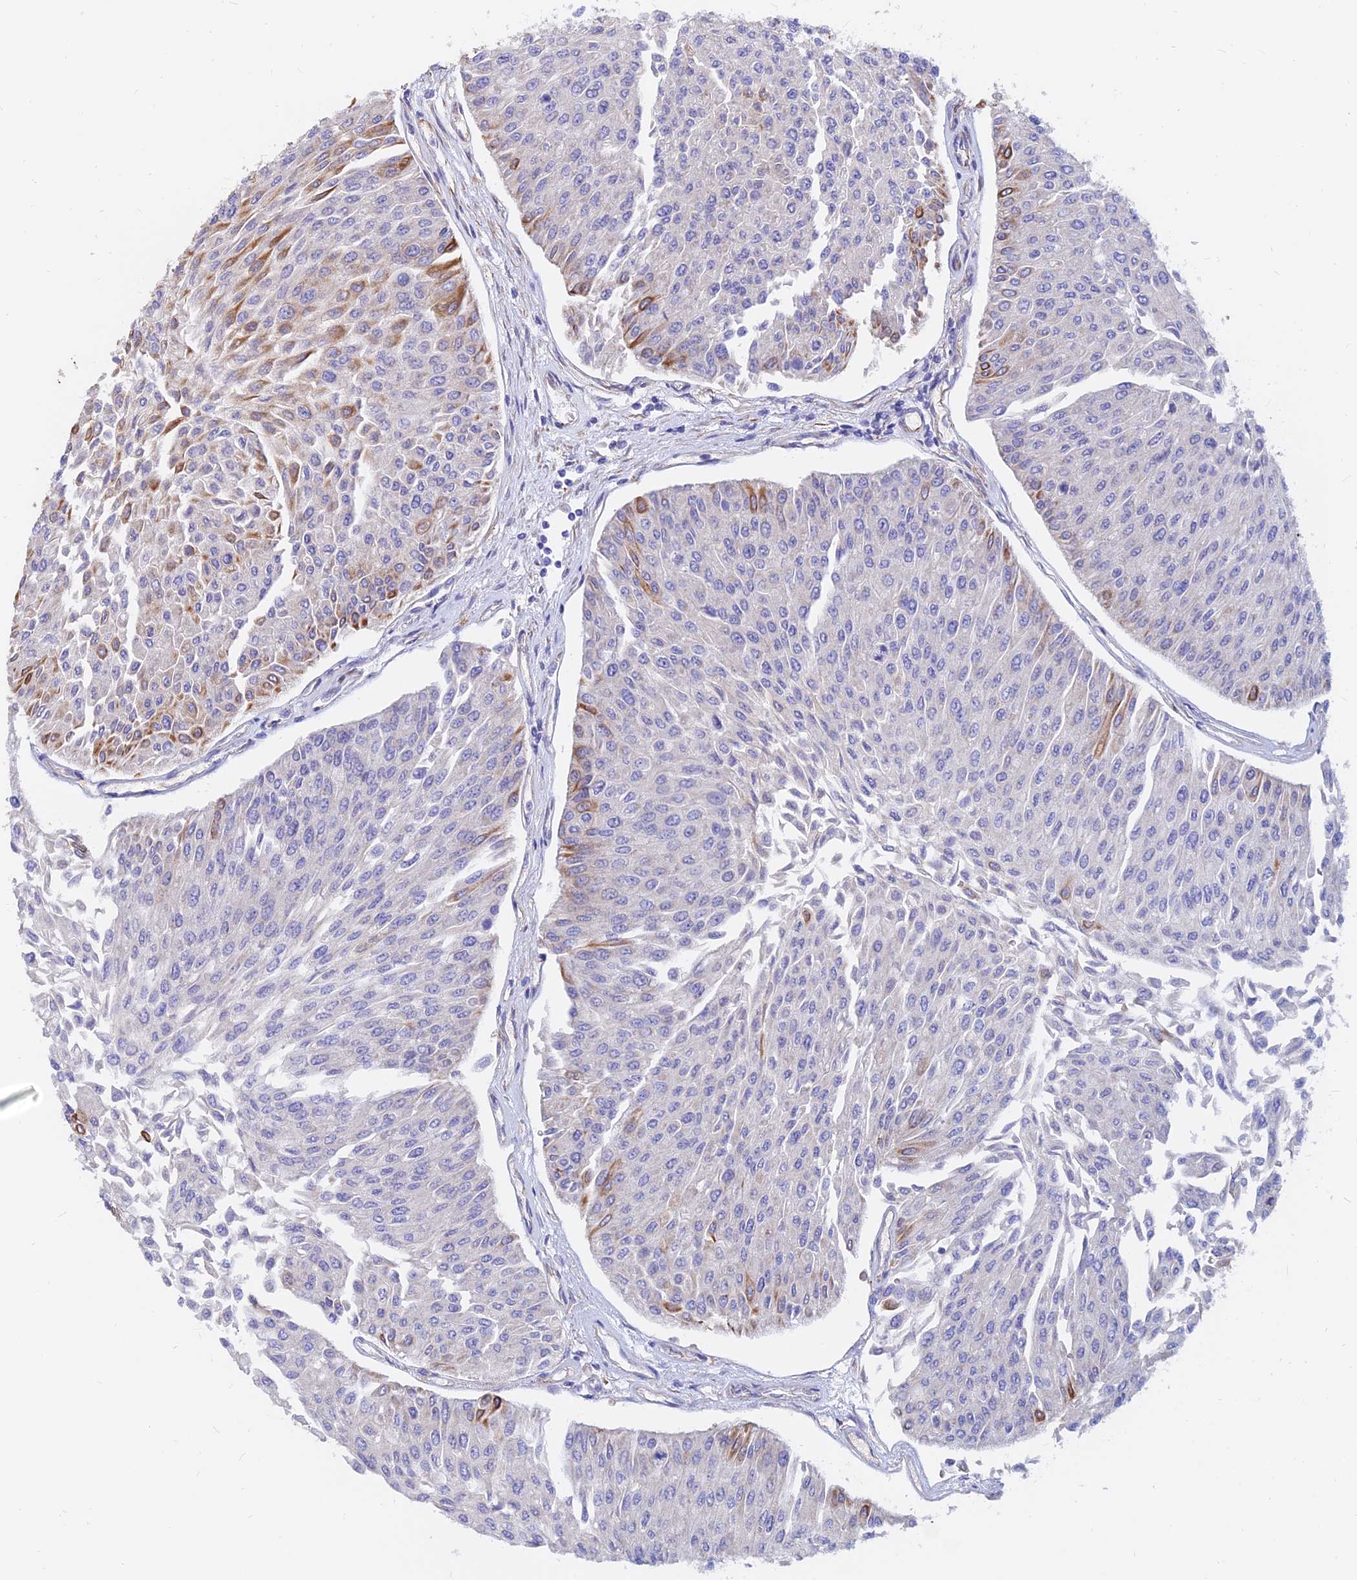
{"staining": {"intensity": "strong", "quantity": "<25%", "location": "cytoplasmic/membranous"}, "tissue": "urothelial cancer", "cell_type": "Tumor cells", "image_type": "cancer", "snomed": [{"axis": "morphology", "description": "Urothelial carcinoma, Low grade"}, {"axis": "topography", "description": "Urinary bladder"}], "caption": "Immunohistochemical staining of low-grade urothelial carcinoma exhibits medium levels of strong cytoplasmic/membranous protein positivity in about <25% of tumor cells.", "gene": "CDK18", "patient": {"sex": "male", "age": 67}}